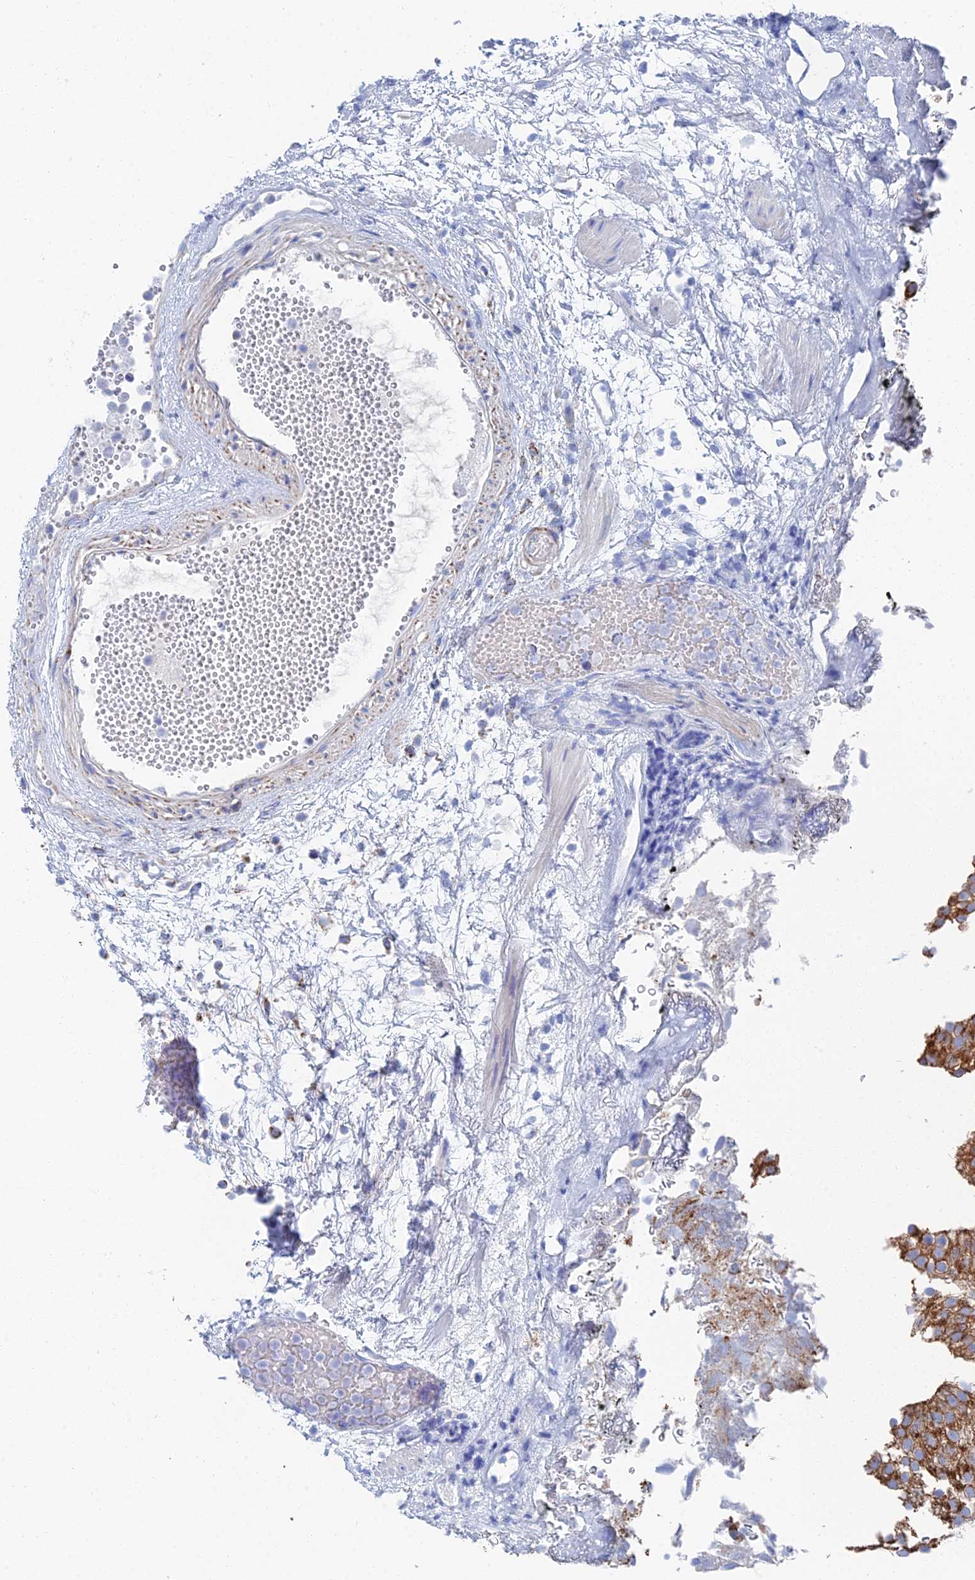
{"staining": {"intensity": "strong", "quantity": ">75%", "location": "cytoplasmic/membranous"}, "tissue": "urothelial cancer", "cell_type": "Tumor cells", "image_type": "cancer", "snomed": [{"axis": "morphology", "description": "Urothelial carcinoma, Low grade"}, {"axis": "topography", "description": "Urinary bladder"}], "caption": "Immunohistochemistry (IHC) staining of urothelial cancer, which displays high levels of strong cytoplasmic/membranous expression in about >75% of tumor cells indicating strong cytoplasmic/membranous protein positivity. The staining was performed using DAB (brown) for protein detection and nuclei were counterstained in hematoxylin (blue).", "gene": "IFT80", "patient": {"sex": "male", "age": 78}}